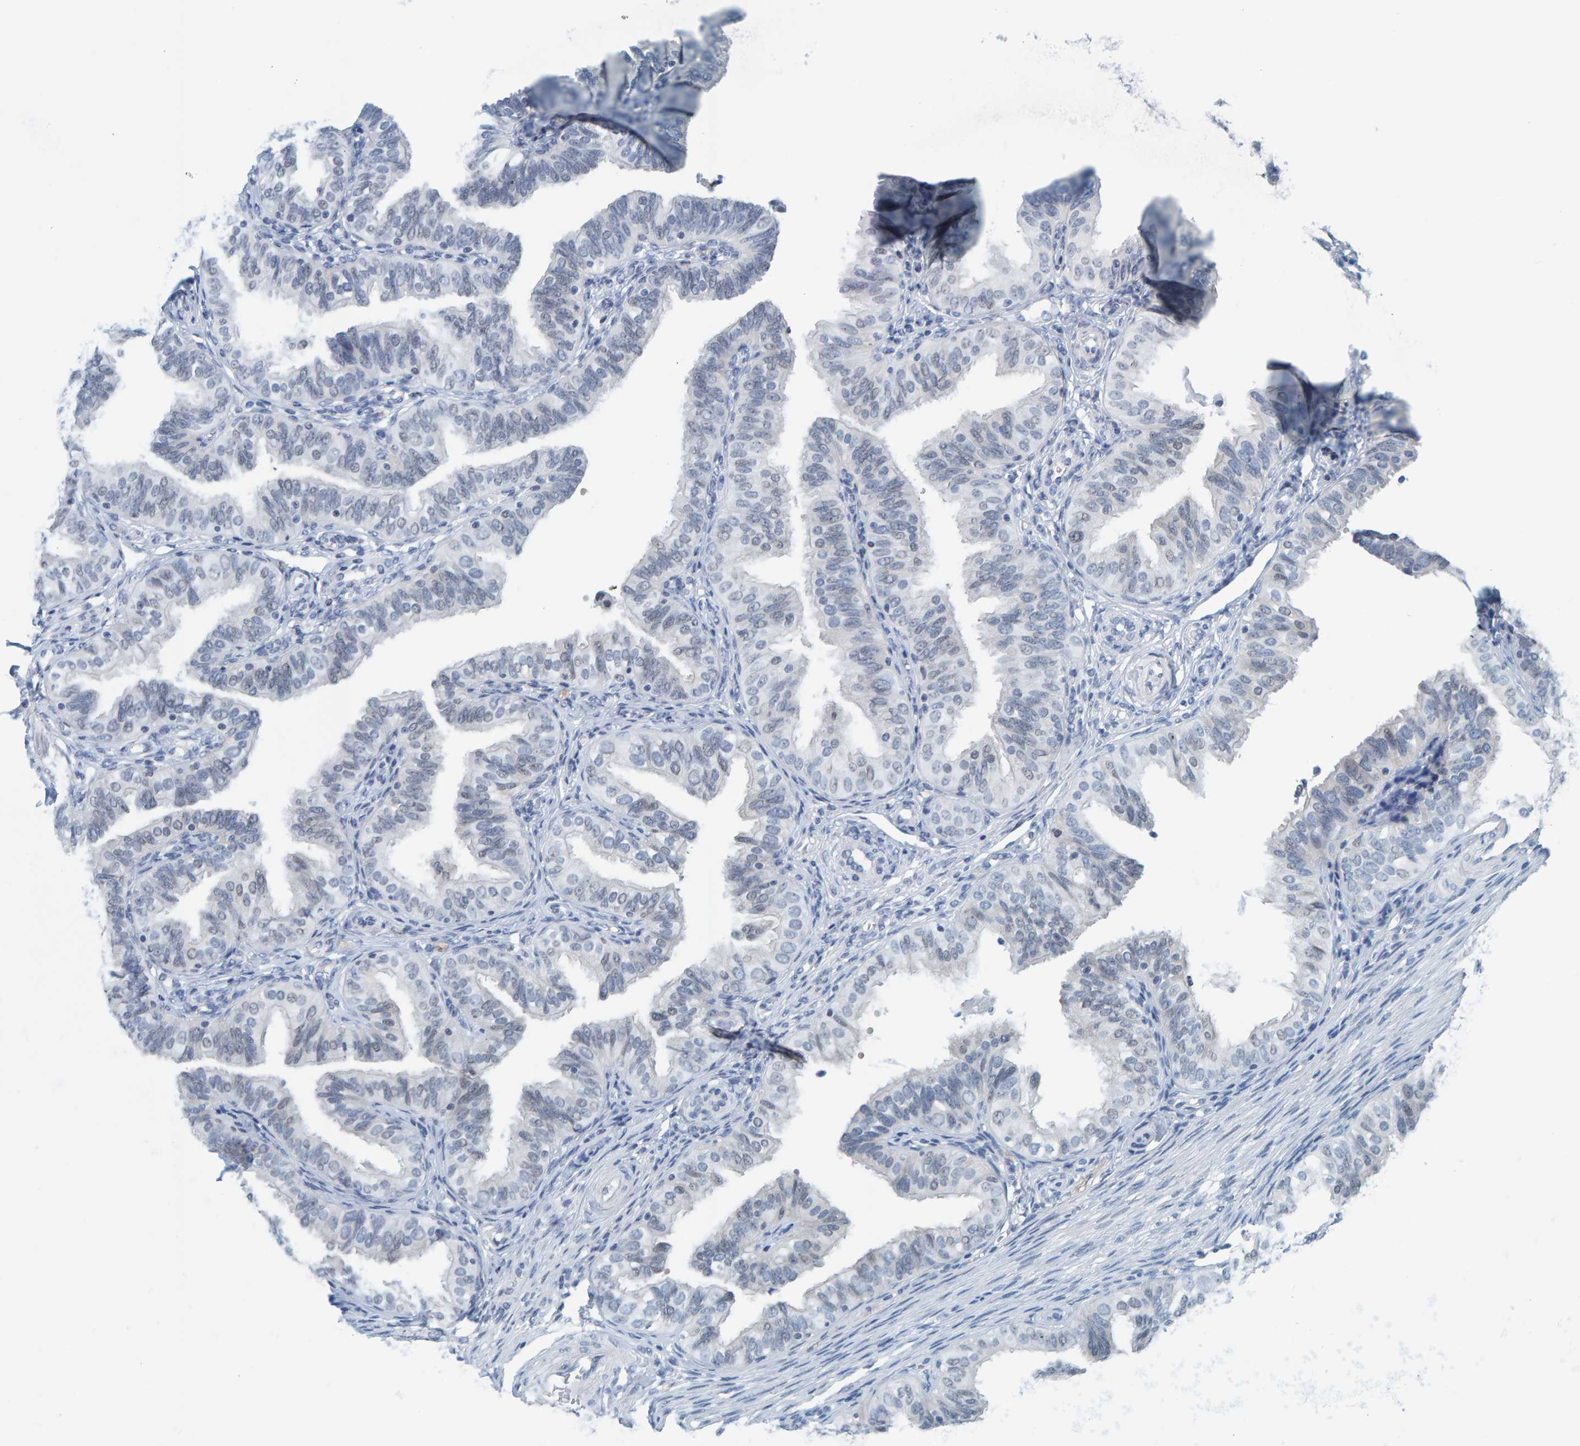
{"staining": {"intensity": "negative", "quantity": "none", "location": "none"}, "tissue": "fallopian tube", "cell_type": "Glandular cells", "image_type": "normal", "snomed": [{"axis": "morphology", "description": "Normal tissue, NOS"}, {"axis": "topography", "description": "Fallopian tube"}], "caption": "High magnification brightfield microscopy of unremarkable fallopian tube stained with DAB (3,3'-diaminobenzidine) (brown) and counterstained with hematoxylin (blue): glandular cells show no significant staining. (Stains: DAB IHC with hematoxylin counter stain, Microscopy: brightfield microscopy at high magnification).", "gene": "CNP", "patient": {"sex": "female", "age": 35}}